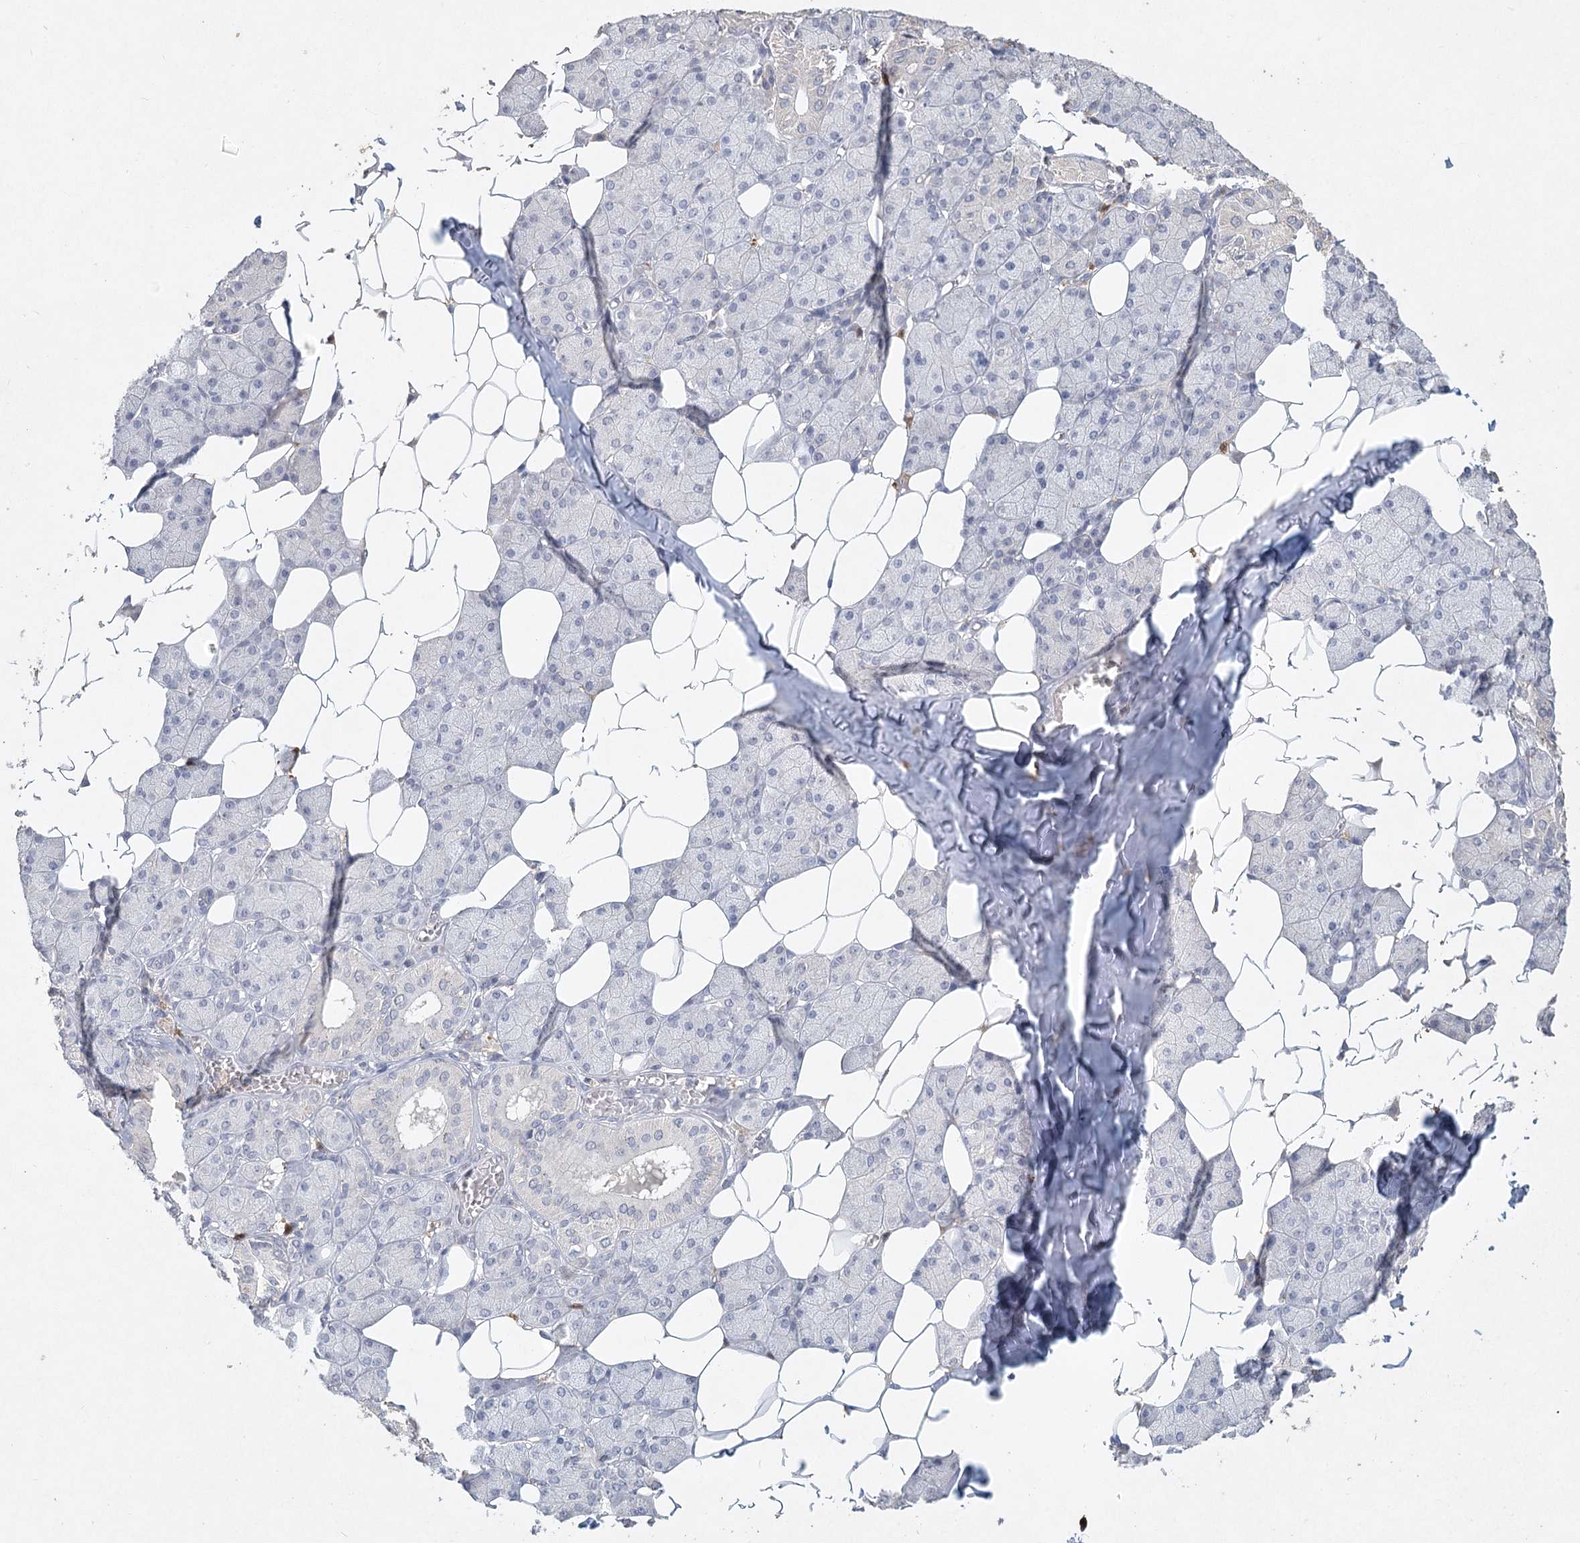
{"staining": {"intensity": "moderate", "quantity": "<25%", "location": "cytoplasmic/membranous"}, "tissue": "salivary gland", "cell_type": "Glandular cells", "image_type": "normal", "snomed": [{"axis": "morphology", "description": "Normal tissue, NOS"}, {"axis": "topography", "description": "Salivary gland"}], "caption": "Protein expression analysis of benign salivary gland shows moderate cytoplasmic/membranous expression in about <25% of glandular cells. Immunohistochemistry (ihc) stains the protein in brown and the nuclei are stained blue.", "gene": "ARSI", "patient": {"sex": "female", "age": 33}}